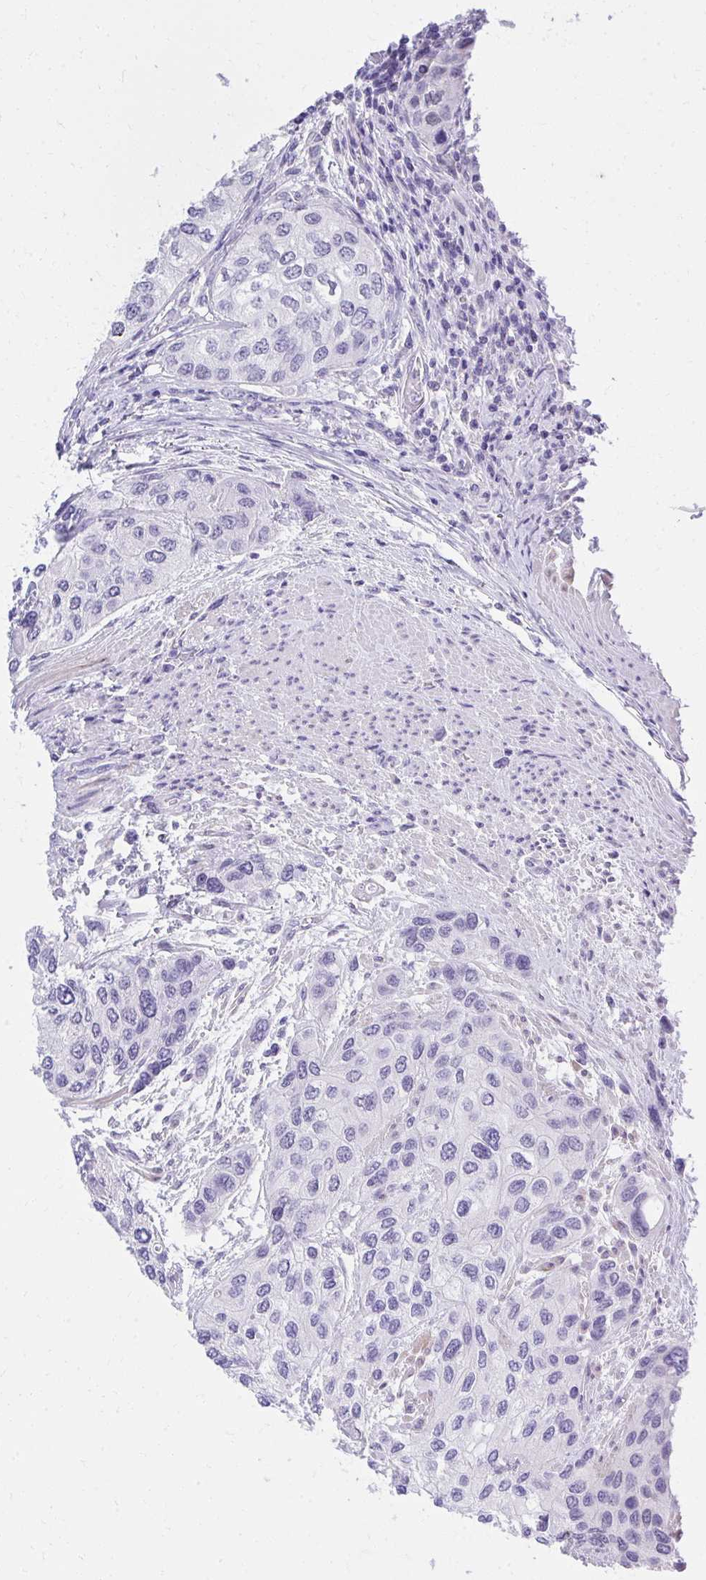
{"staining": {"intensity": "negative", "quantity": "none", "location": "none"}, "tissue": "urothelial cancer", "cell_type": "Tumor cells", "image_type": "cancer", "snomed": [{"axis": "morphology", "description": "Normal tissue, NOS"}, {"axis": "morphology", "description": "Urothelial carcinoma, High grade"}, {"axis": "topography", "description": "Vascular tissue"}, {"axis": "topography", "description": "Urinary bladder"}], "caption": "Protein analysis of urothelial carcinoma (high-grade) shows no significant positivity in tumor cells.", "gene": "KLK1", "patient": {"sex": "female", "age": 56}}